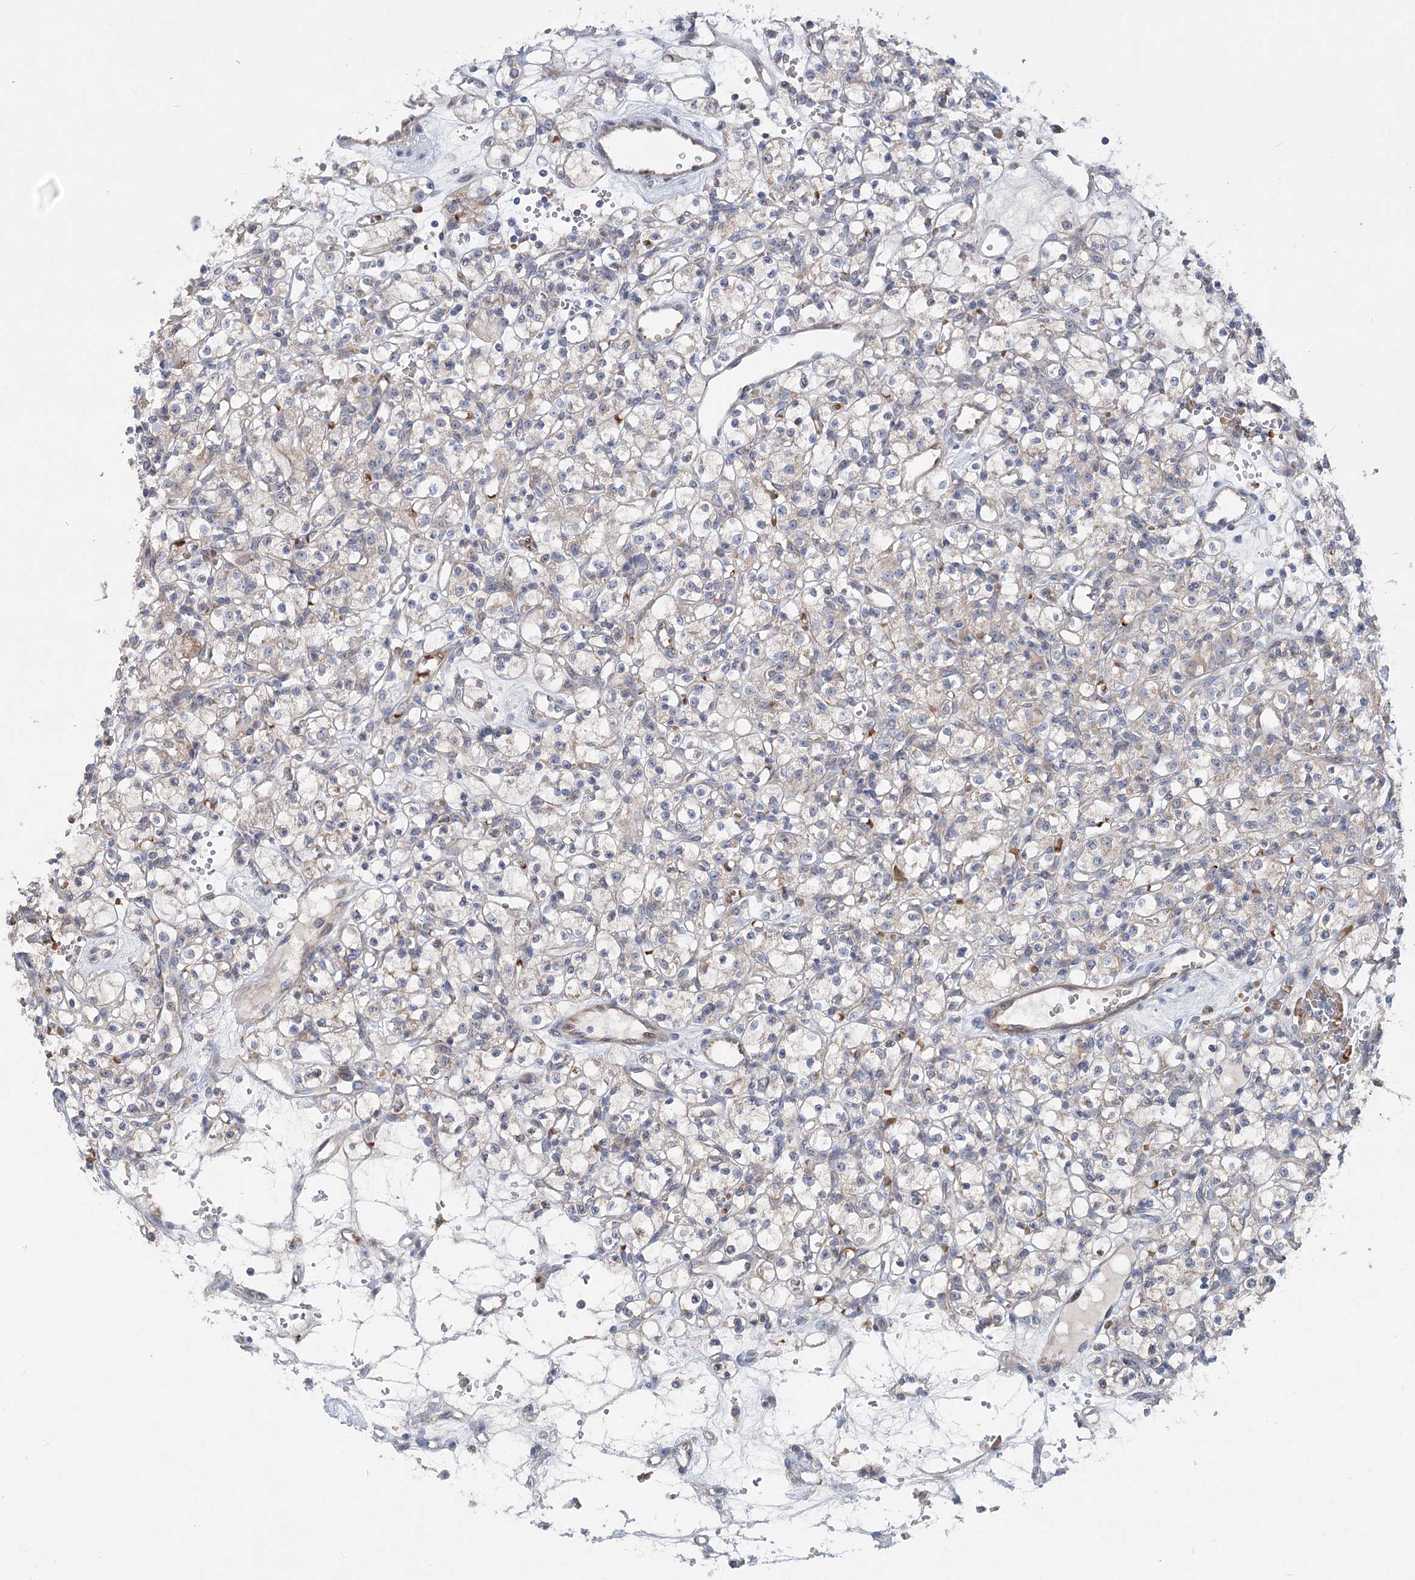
{"staining": {"intensity": "negative", "quantity": "none", "location": "none"}, "tissue": "renal cancer", "cell_type": "Tumor cells", "image_type": "cancer", "snomed": [{"axis": "morphology", "description": "Adenocarcinoma, NOS"}, {"axis": "topography", "description": "Kidney"}], "caption": "High power microscopy micrograph of an immunohistochemistry (IHC) histopathology image of renal adenocarcinoma, revealing no significant positivity in tumor cells.", "gene": "CIB4", "patient": {"sex": "female", "age": 59}}